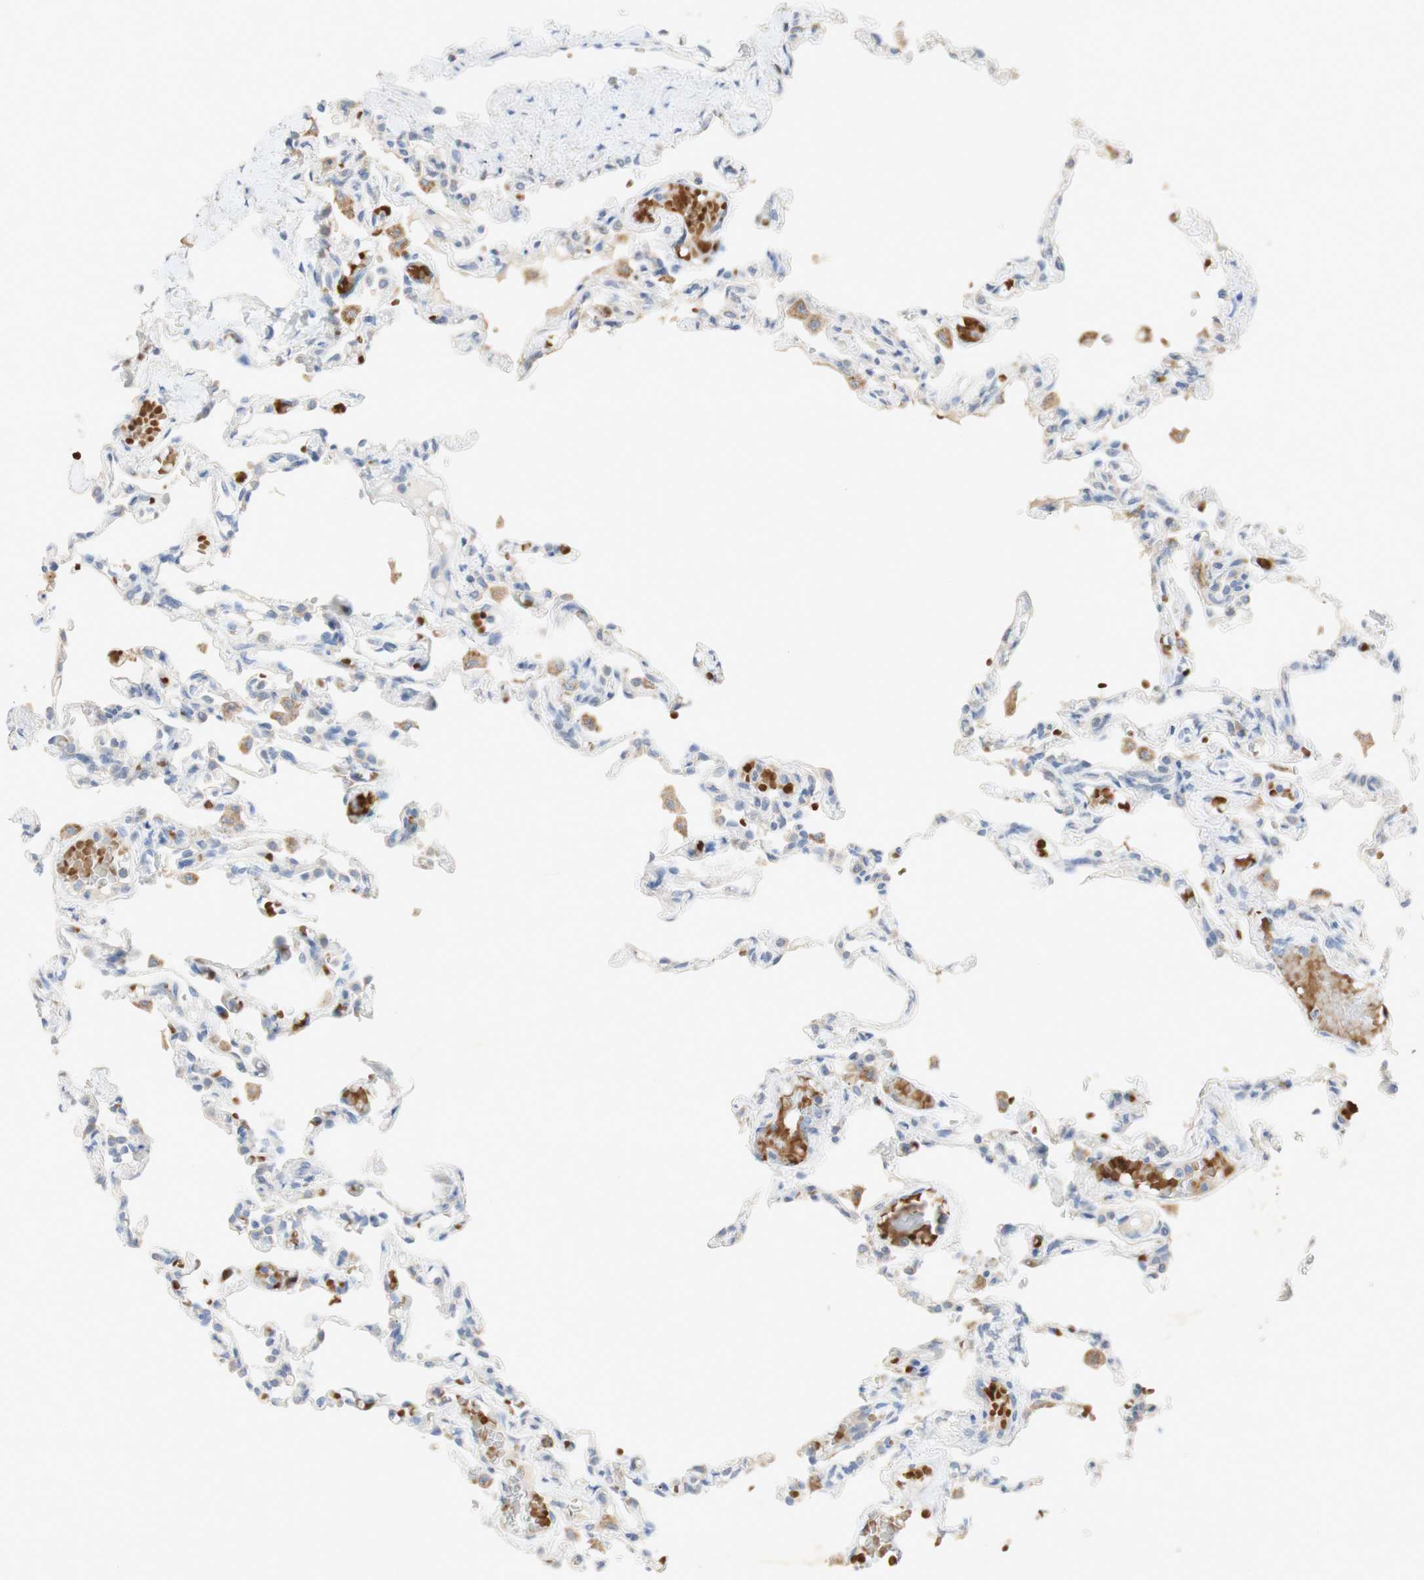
{"staining": {"intensity": "weak", "quantity": "25%-75%", "location": "cytoplasmic/membranous"}, "tissue": "lung", "cell_type": "Alveolar cells", "image_type": "normal", "snomed": [{"axis": "morphology", "description": "Normal tissue, NOS"}, {"axis": "topography", "description": "Lung"}], "caption": "Immunohistochemistry (IHC) staining of unremarkable lung, which displays low levels of weak cytoplasmic/membranous expression in about 25%-75% of alveolar cells indicating weak cytoplasmic/membranous protein positivity. The staining was performed using DAB (brown) for protein detection and nuclei were counterstained in hematoxylin (blue).", "gene": "EPO", "patient": {"sex": "male", "age": 21}}